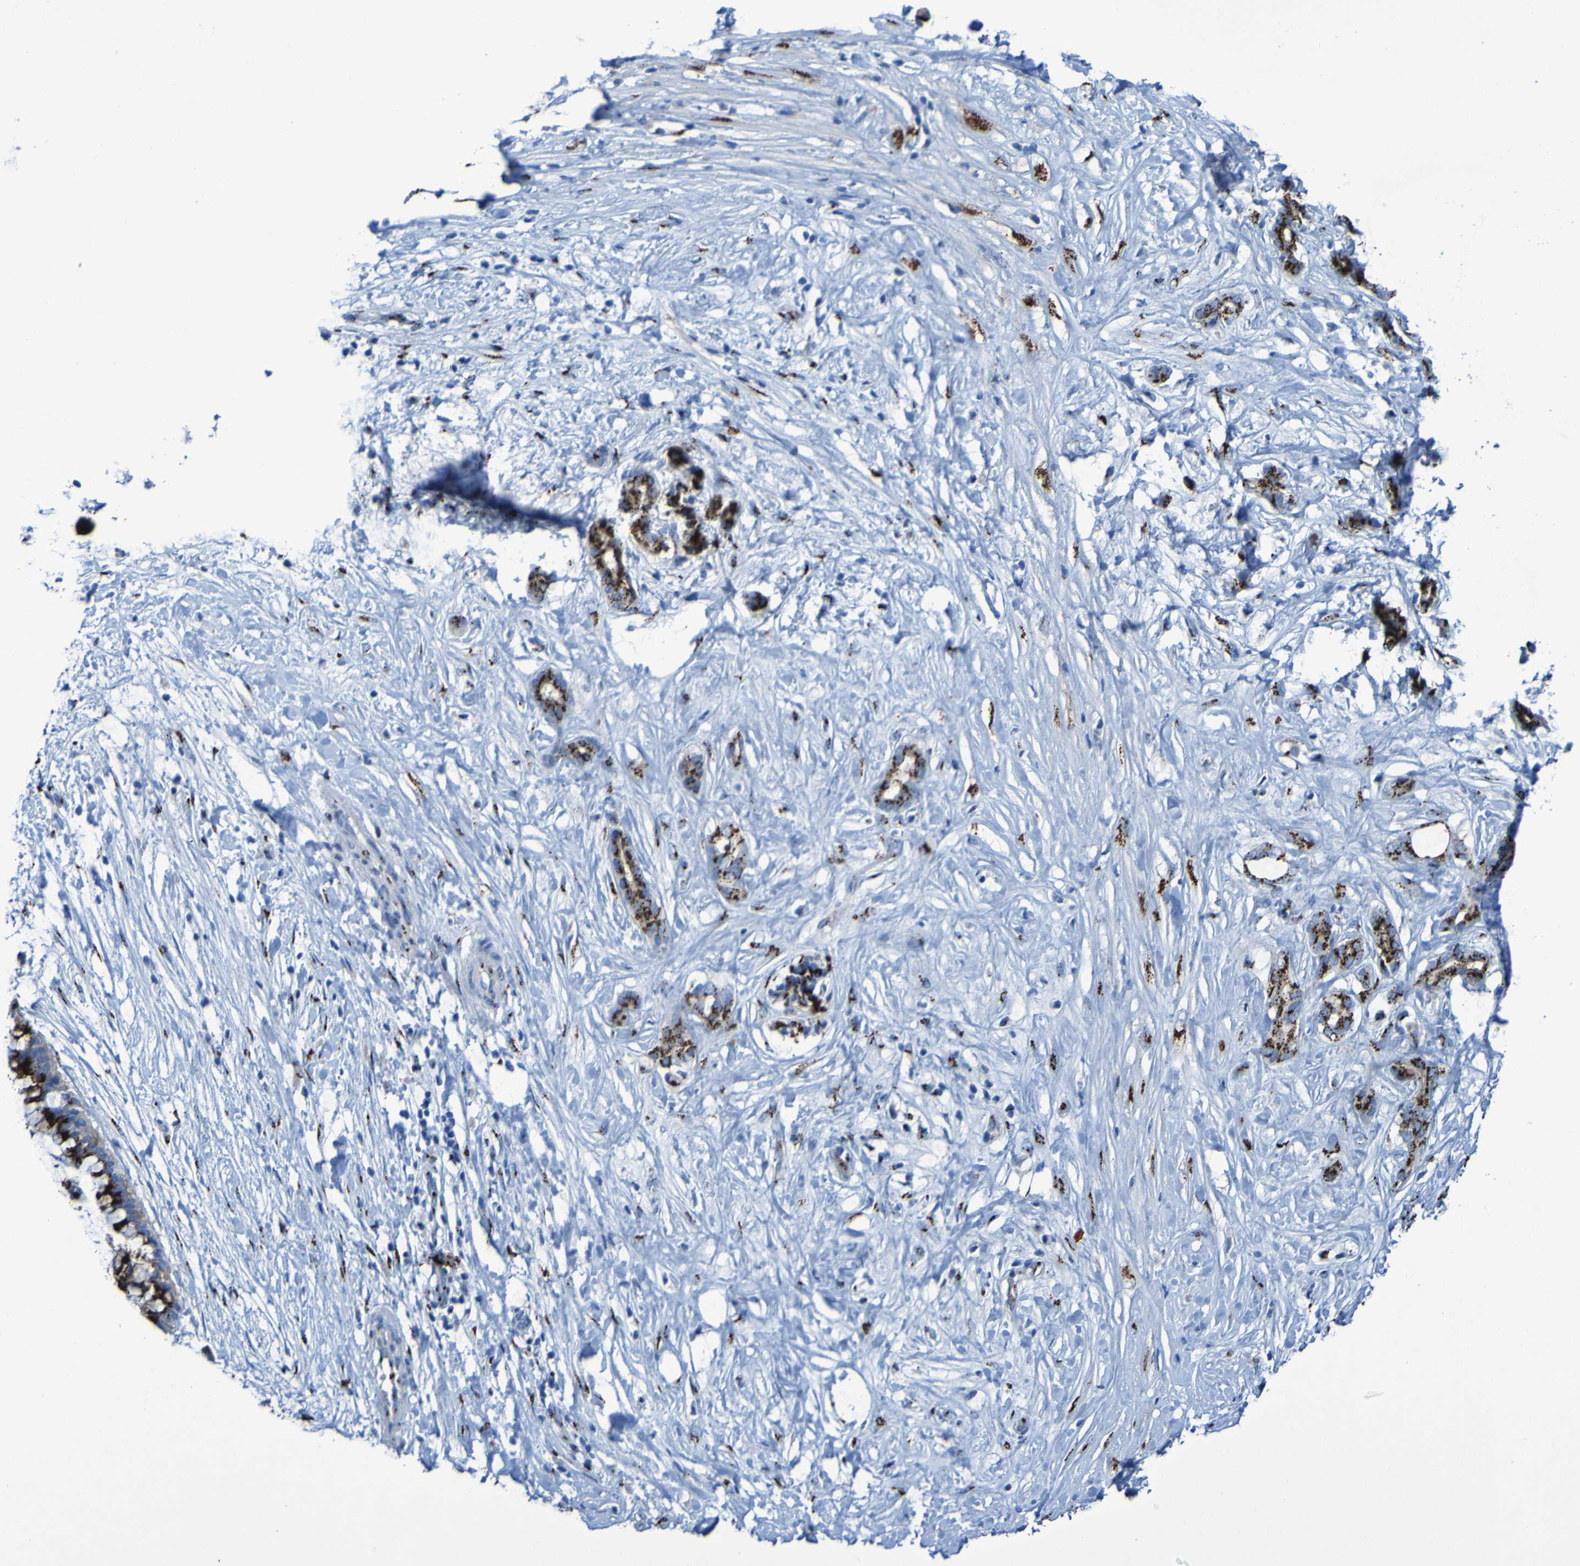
{"staining": {"intensity": "strong", "quantity": ">75%", "location": "cytoplasmic/membranous"}, "tissue": "pancreatic cancer", "cell_type": "Tumor cells", "image_type": "cancer", "snomed": [{"axis": "morphology", "description": "Adenocarcinoma, NOS"}, {"axis": "topography", "description": "Pancreas"}], "caption": "Pancreatic adenocarcinoma stained with DAB (3,3'-diaminobenzidine) immunohistochemistry demonstrates high levels of strong cytoplasmic/membranous staining in approximately >75% of tumor cells.", "gene": "GOLM1", "patient": {"sex": "male", "age": 41}}